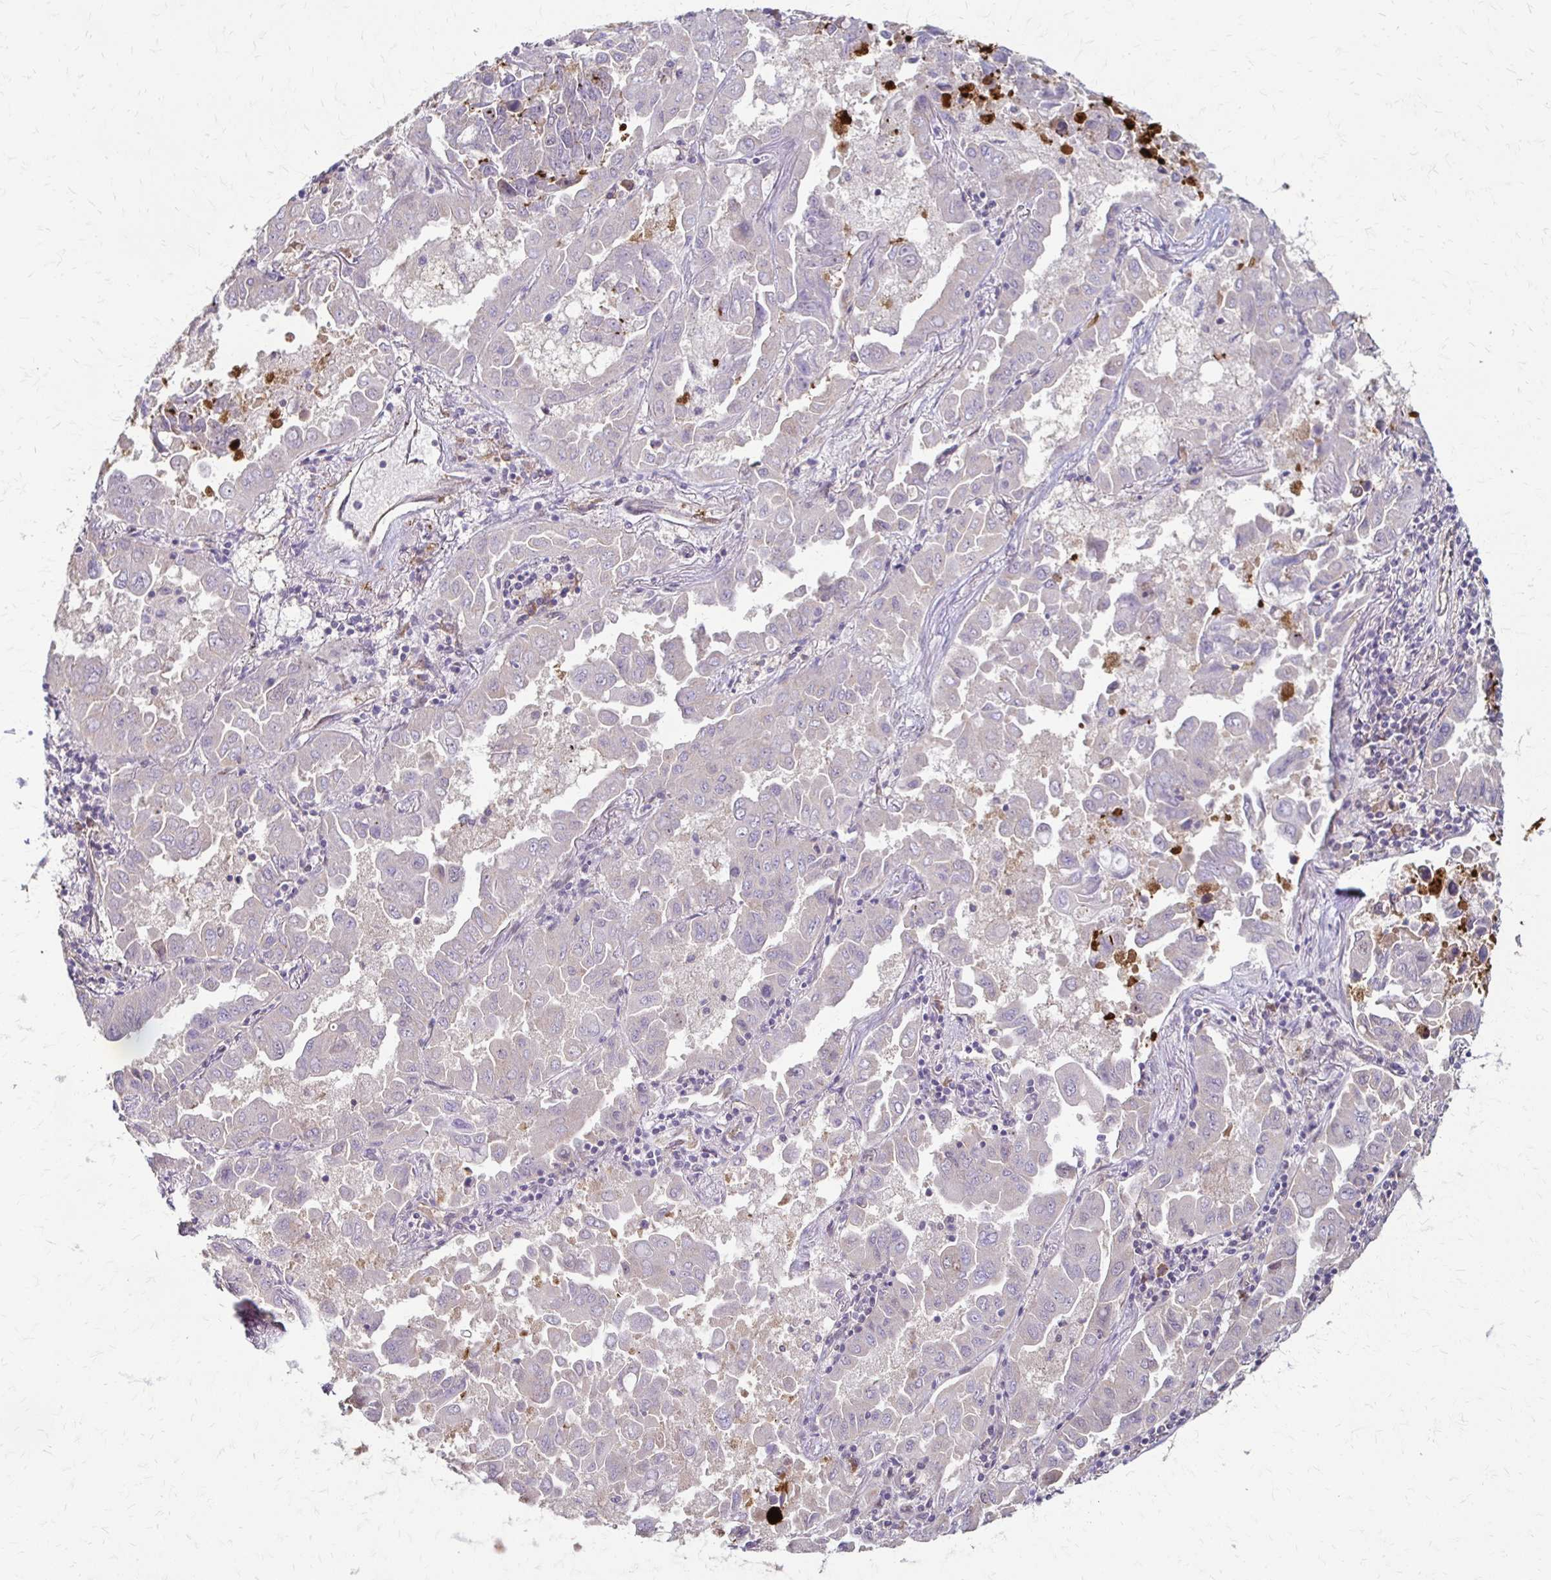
{"staining": {"intensity": "negative", "quantity": "none", "location": "none"}, "tissue": "lung cancer", "cell_type": "Tumor cells", "image_type": "cancer", "snomed": [{"axis": "morphology", "description": "Adenocarcinoma, NOS"}, {"axis": "topography", "description": "Lung"}], "caption": "A micrograph of lung cancer (adenocarcinoma) stained for a protein exhibits no brown staining in tumor cells.", "gene": "CFL2", "patient": {"sex": "male", "age": 64}}